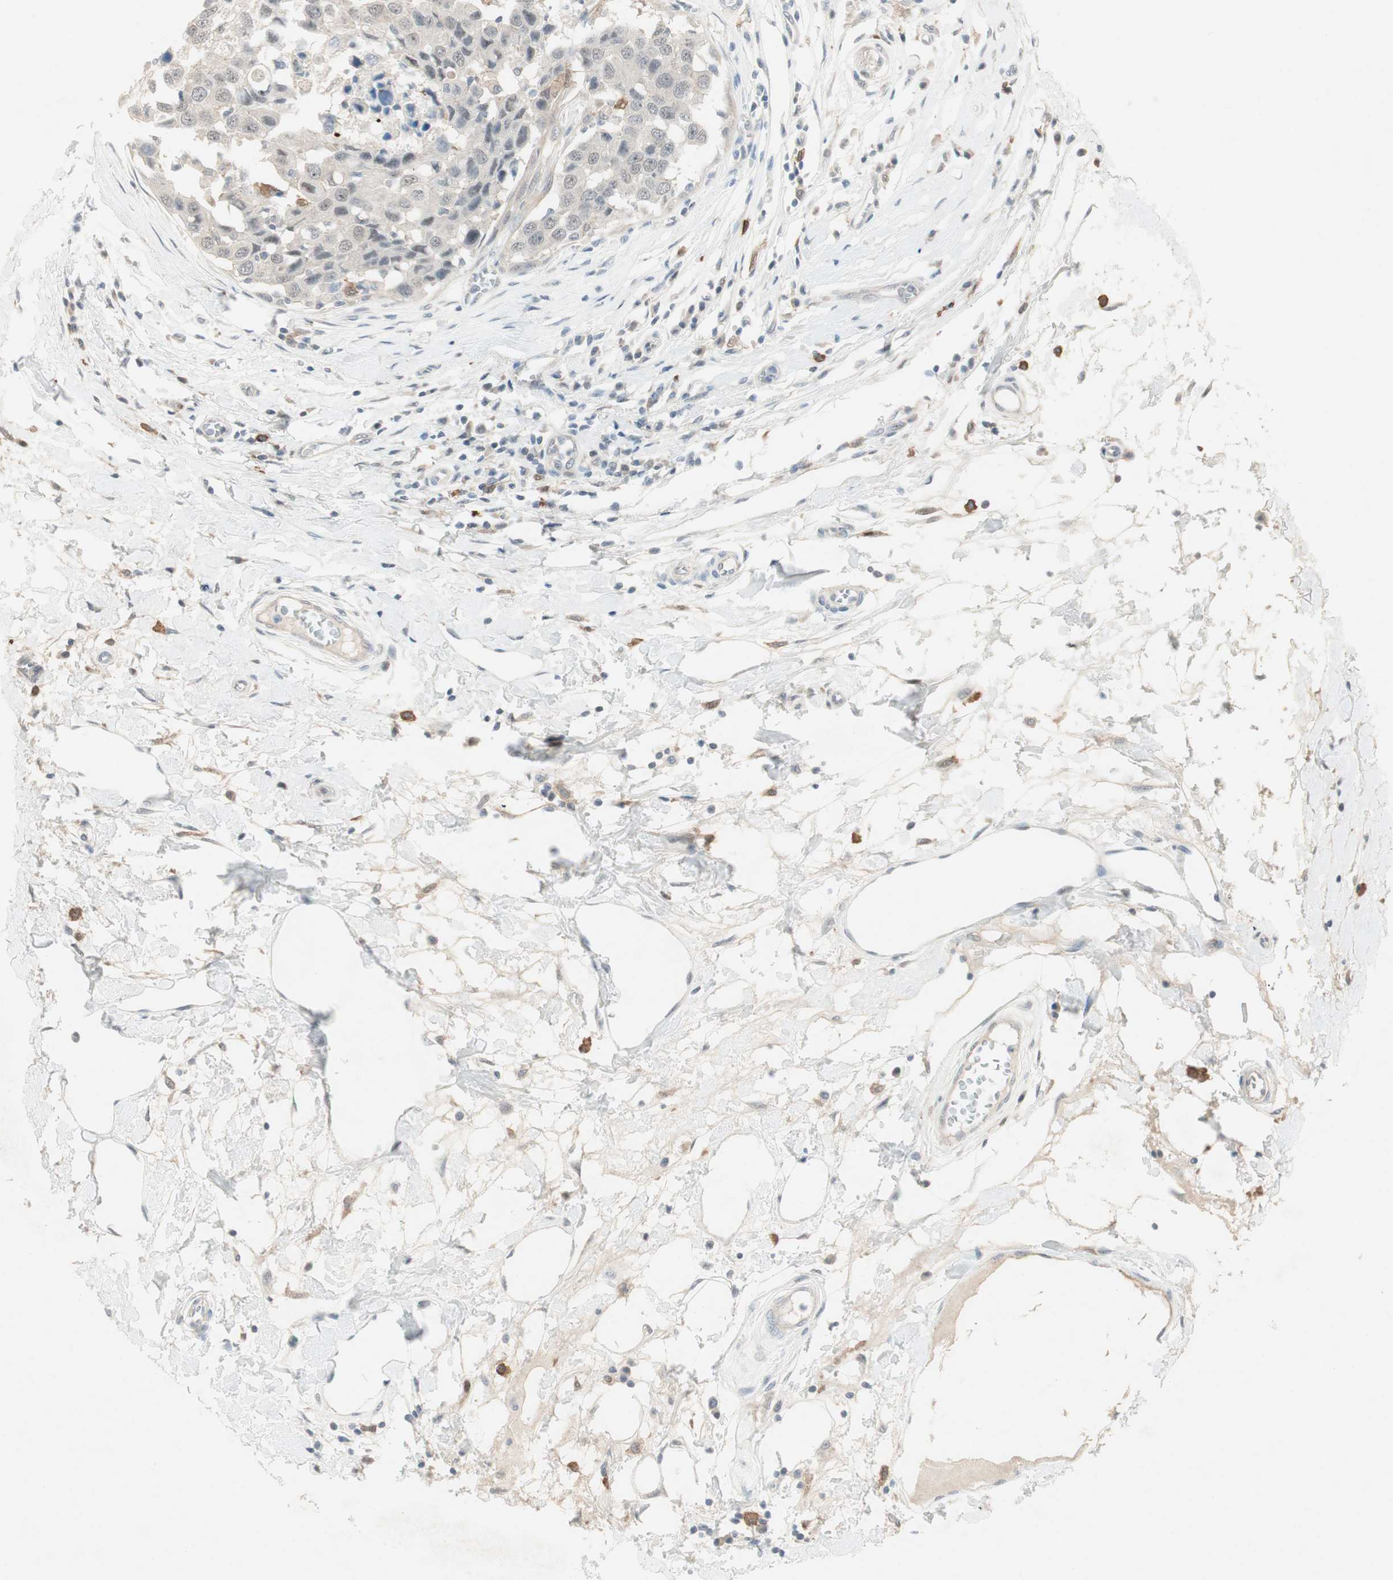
{"staining": {"intensity": "weak", "quantity": "<25%", "location": "cytoplasmic/membranous"}, "tissue": "breast cancer", "cell_type": "Tumor cells", "image_type": "cancer", "snomed": [{"axis": "morphology", "description": "Duct carcinoma"}, {"axis": "topography", "description": "Breast"}], "caption": "IHC photomicrograph of neoplastic tissue: breast cancer stained with DAB exhibits no significant protein expression in tumor cells.", "gene": "RTL6", "patient": {"sex": "female", "age": 27}}